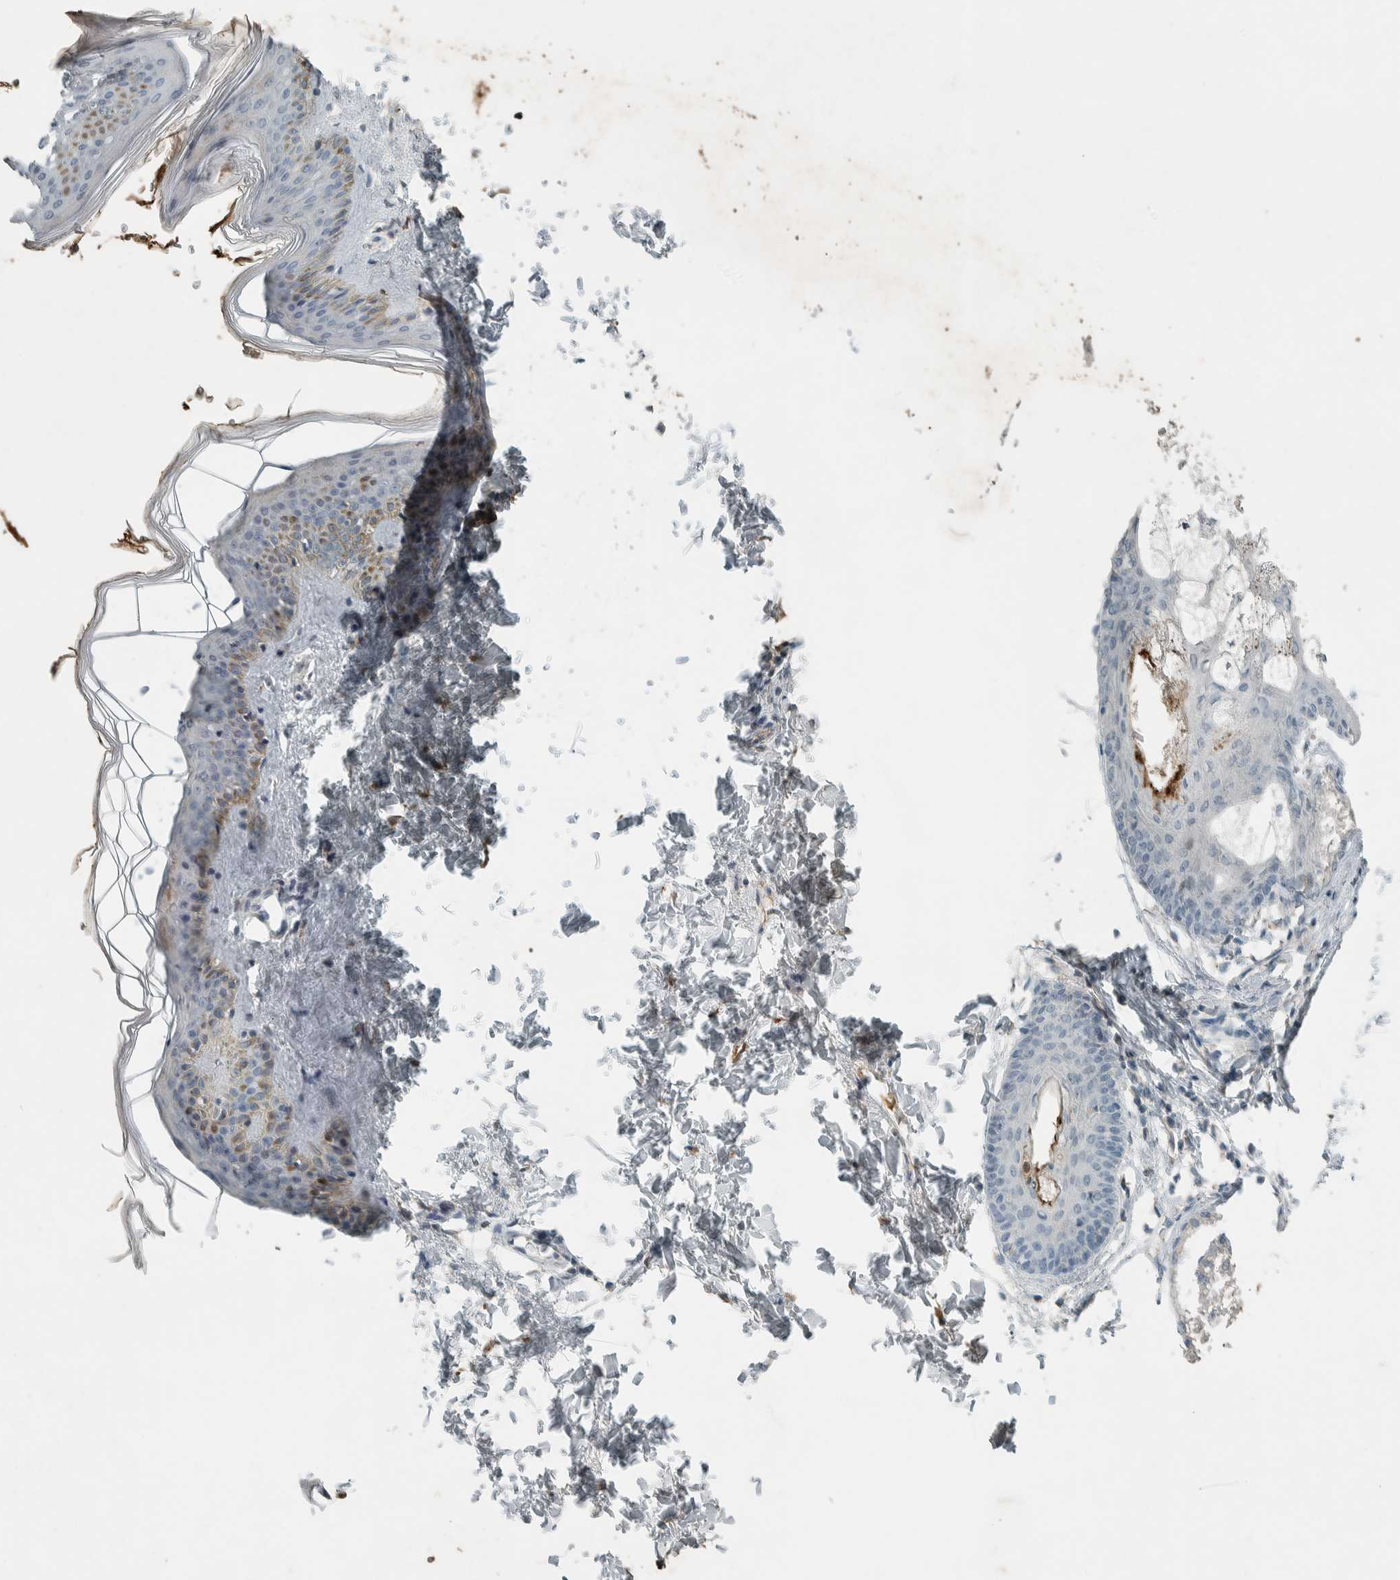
{"staining": {"intensity": "moderate", "quantity": ">75%", "location": "cytoplasmic/membranous"}, "tissue": "skin", "cell_type": "Fibroblasts", "image_type": "normal", "snomed": [{"axis": "morphology", "description": "Normal tissue, NOS"}, {"axis": "topography", "description": "Skin"}], "caption": "Skin stained with a brown dye displays moderate cytoplasmic/membranous positive staining in about >75% of fibroblasts.", "gene": "CERCAM", "patient": {"sex": "female", "age": 27}}